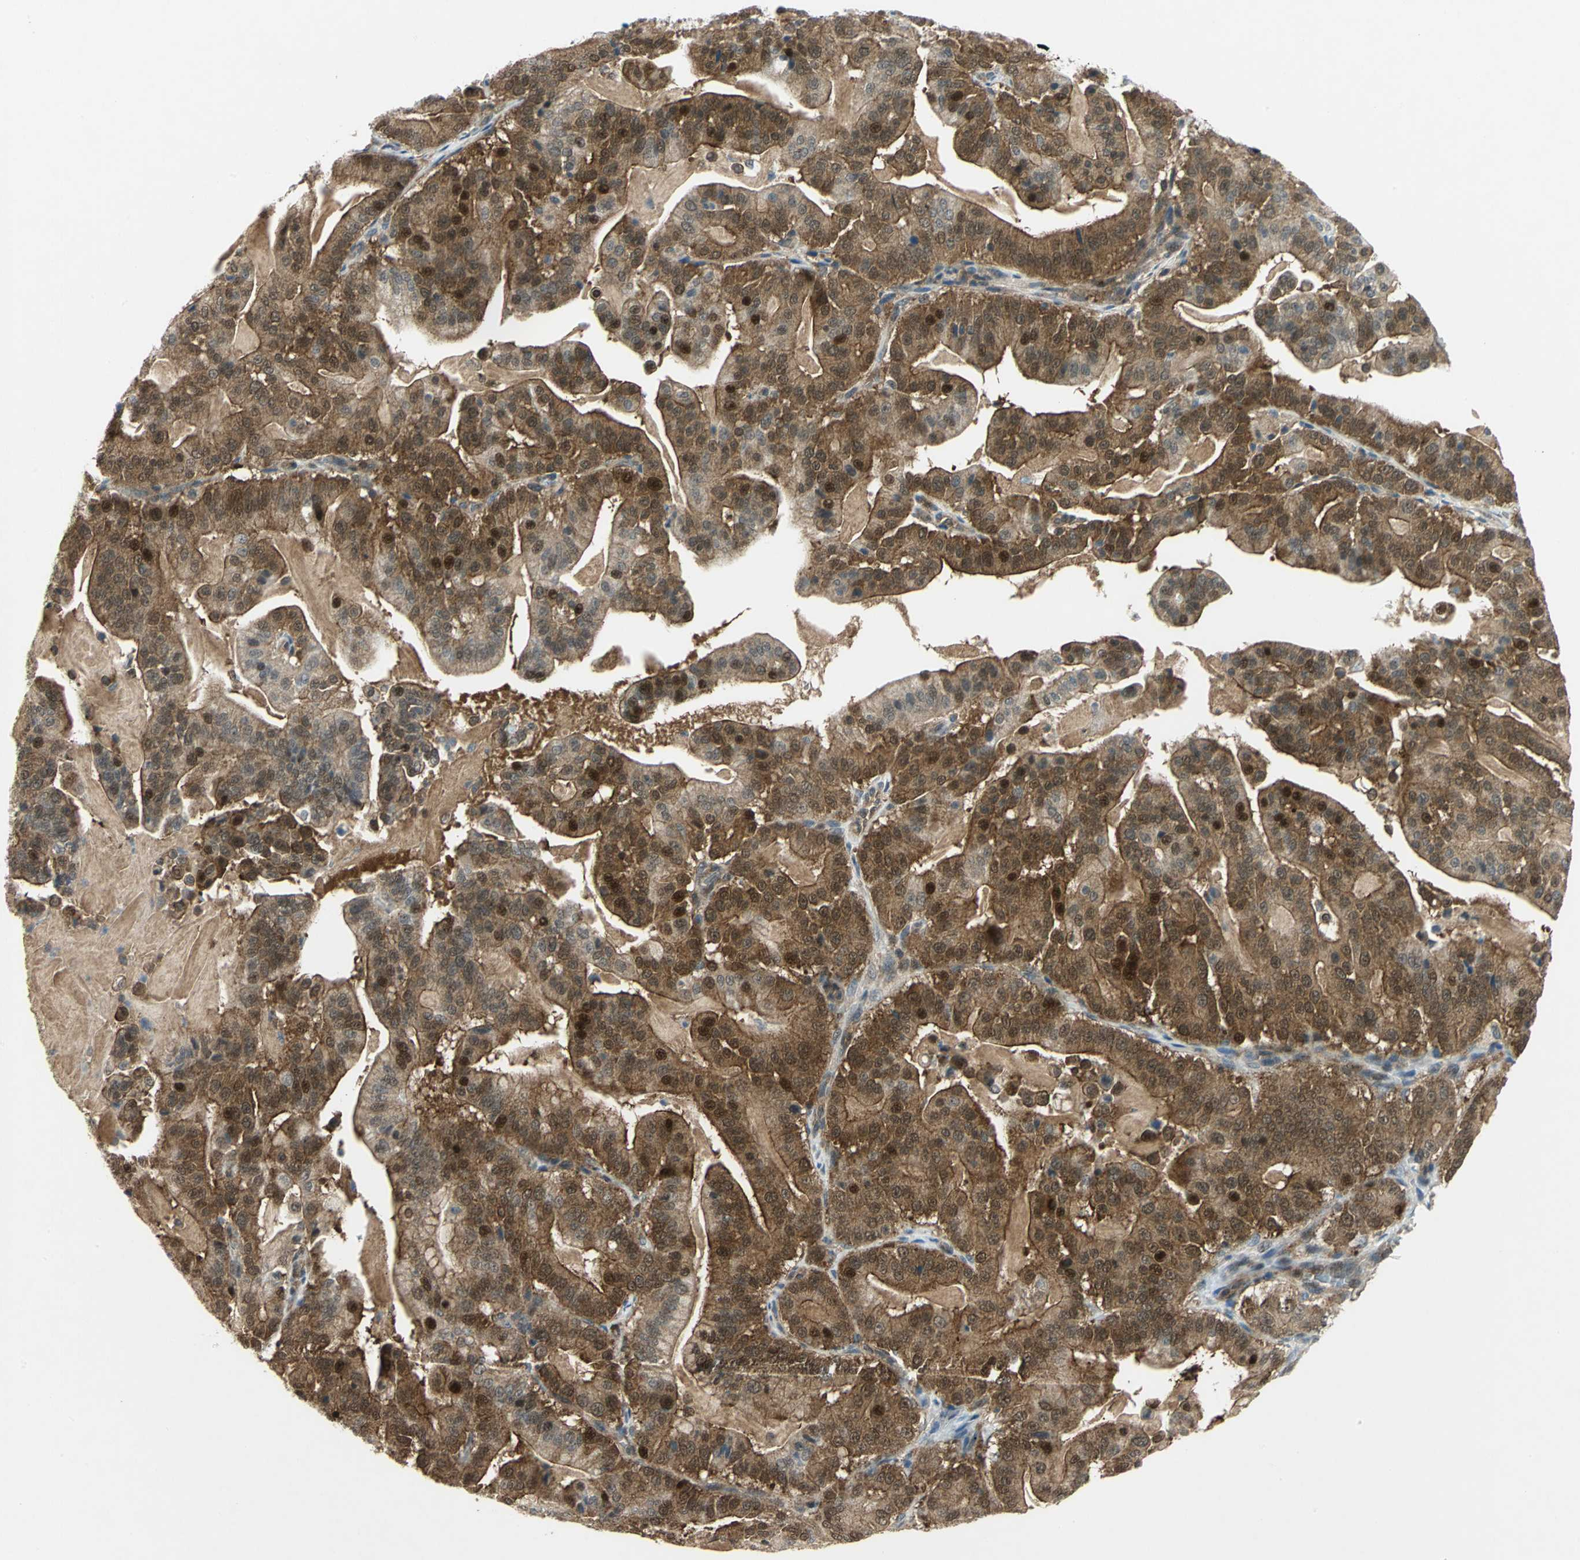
{"staining": {"intensity": "strong", "quantity": ">75%", "location": "cytoplasmic/membranous,nuclear"}, "tissue": "pancreatic cancer", "cell_type": "Tumor cells", "image_type": "cancer", "snomed": [{"axis": "morphology", "description": "Adenocarcinoma, NOS"}, {"axis": "topography", "description": "Pancreas"}], "caption": "Protein expression analysis of pancreatic adenocarcinoma shows strong cytoplasmic/membranous and nuclear expression in approximately >75% of tumor cells. The staining was performed using DAB to visualize the protein expression in brown, while the nuclei were stained in blue with hematoxylin (Magnification: 20x).", "gene": "PPIA", "patient": {"sex": "male", "age": 63}}